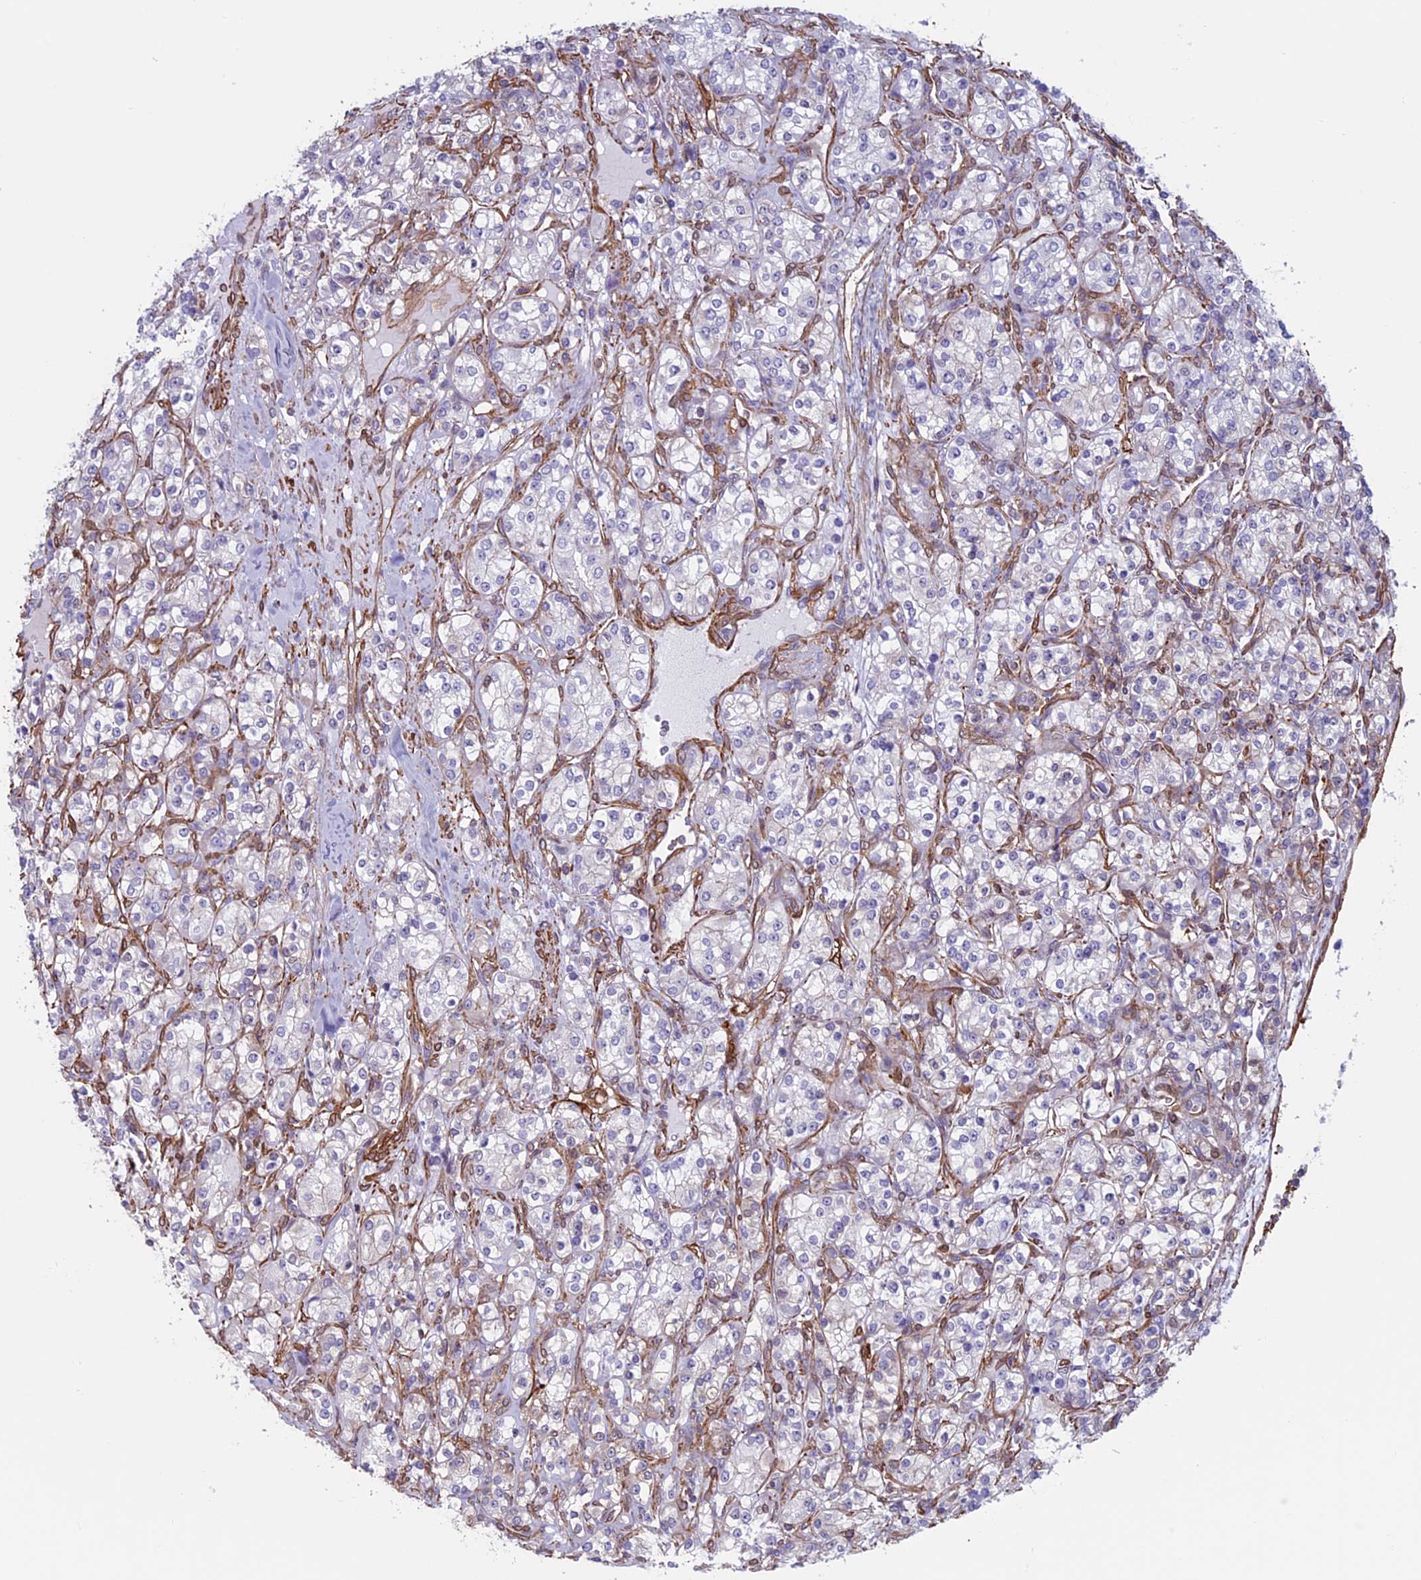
{"staining": {"intensity": "negative", "quantity": "none", "location": "none"}, "tissue": "renal cancer", "cell_type": "Tumor cells", "image_type": "cancer", "snomed": [{"axis": "morphology", "description": "Adenocarcinoma, NOS"}, {"axis": "topography", "description": "Kidney"}], "caption": "Tumor cells show no significant positivity in renal adenocarcinoma.", "gene": "ANGPTL2", "patient": {"sex": "male", "age": 77}}